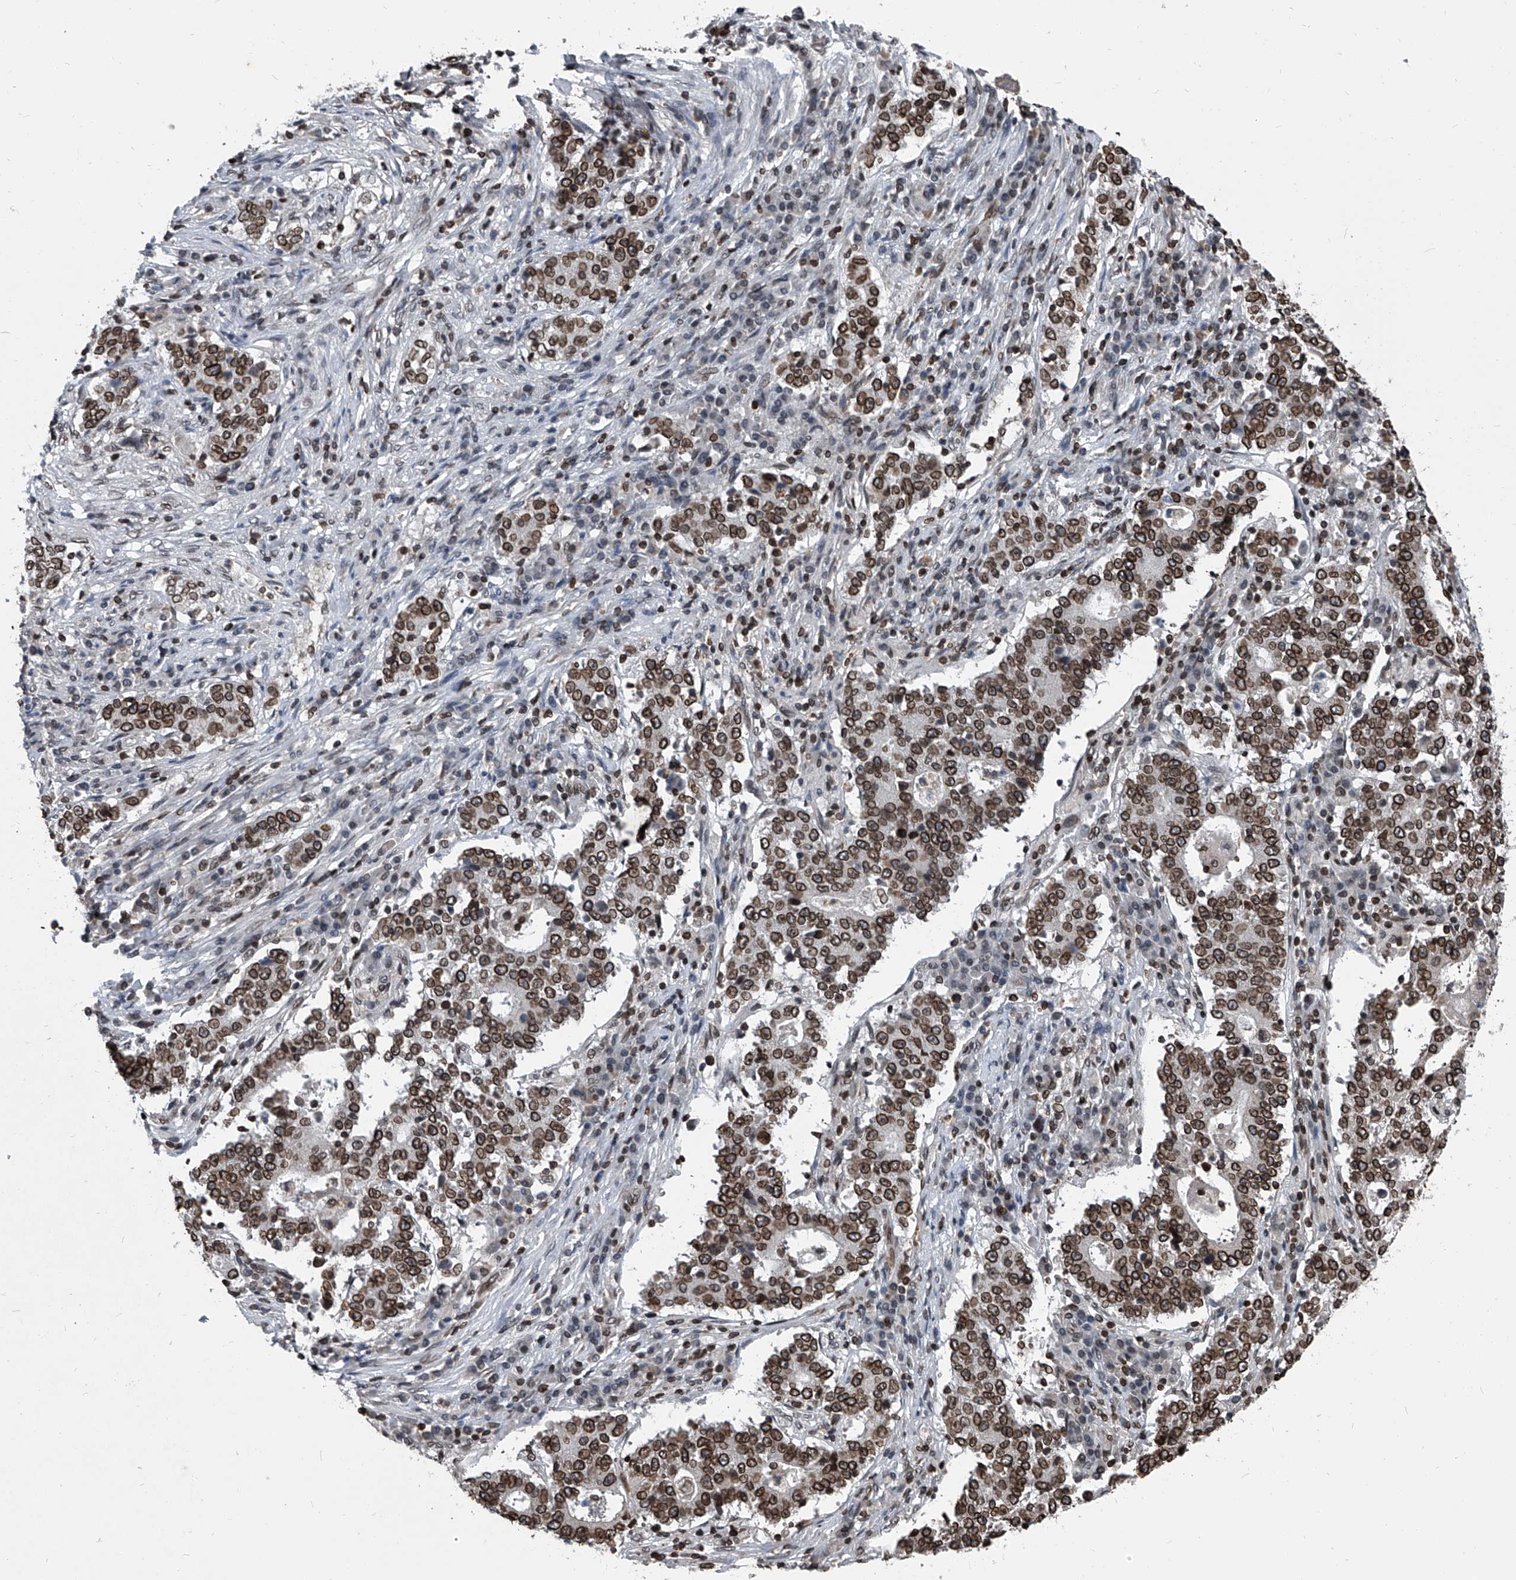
{"staining": {"intensity": "moderate", "quantity": ">75%", "location": "cytoplasmic/membranous,nuclear"}, "tissue": "stomach cancer", "cell_type": "Tumor cells", "image_type": "cancer", "snomed": [{"axis": "morphology", "description": "Adenocarcinoma, NOS"}, {"axis": "topography", "description": "Stomach"}], "caption": "An immunohistochemistry (IHC) histopathology image of tumor tissue is shown. Protein staining in brown labels moderate cytoplasmic/membranous and nuclear positivity in stomach adenocarcinoma within tumor cells.", "gene": "PHF20", "patient": {"sex": "male", "age": 59}}